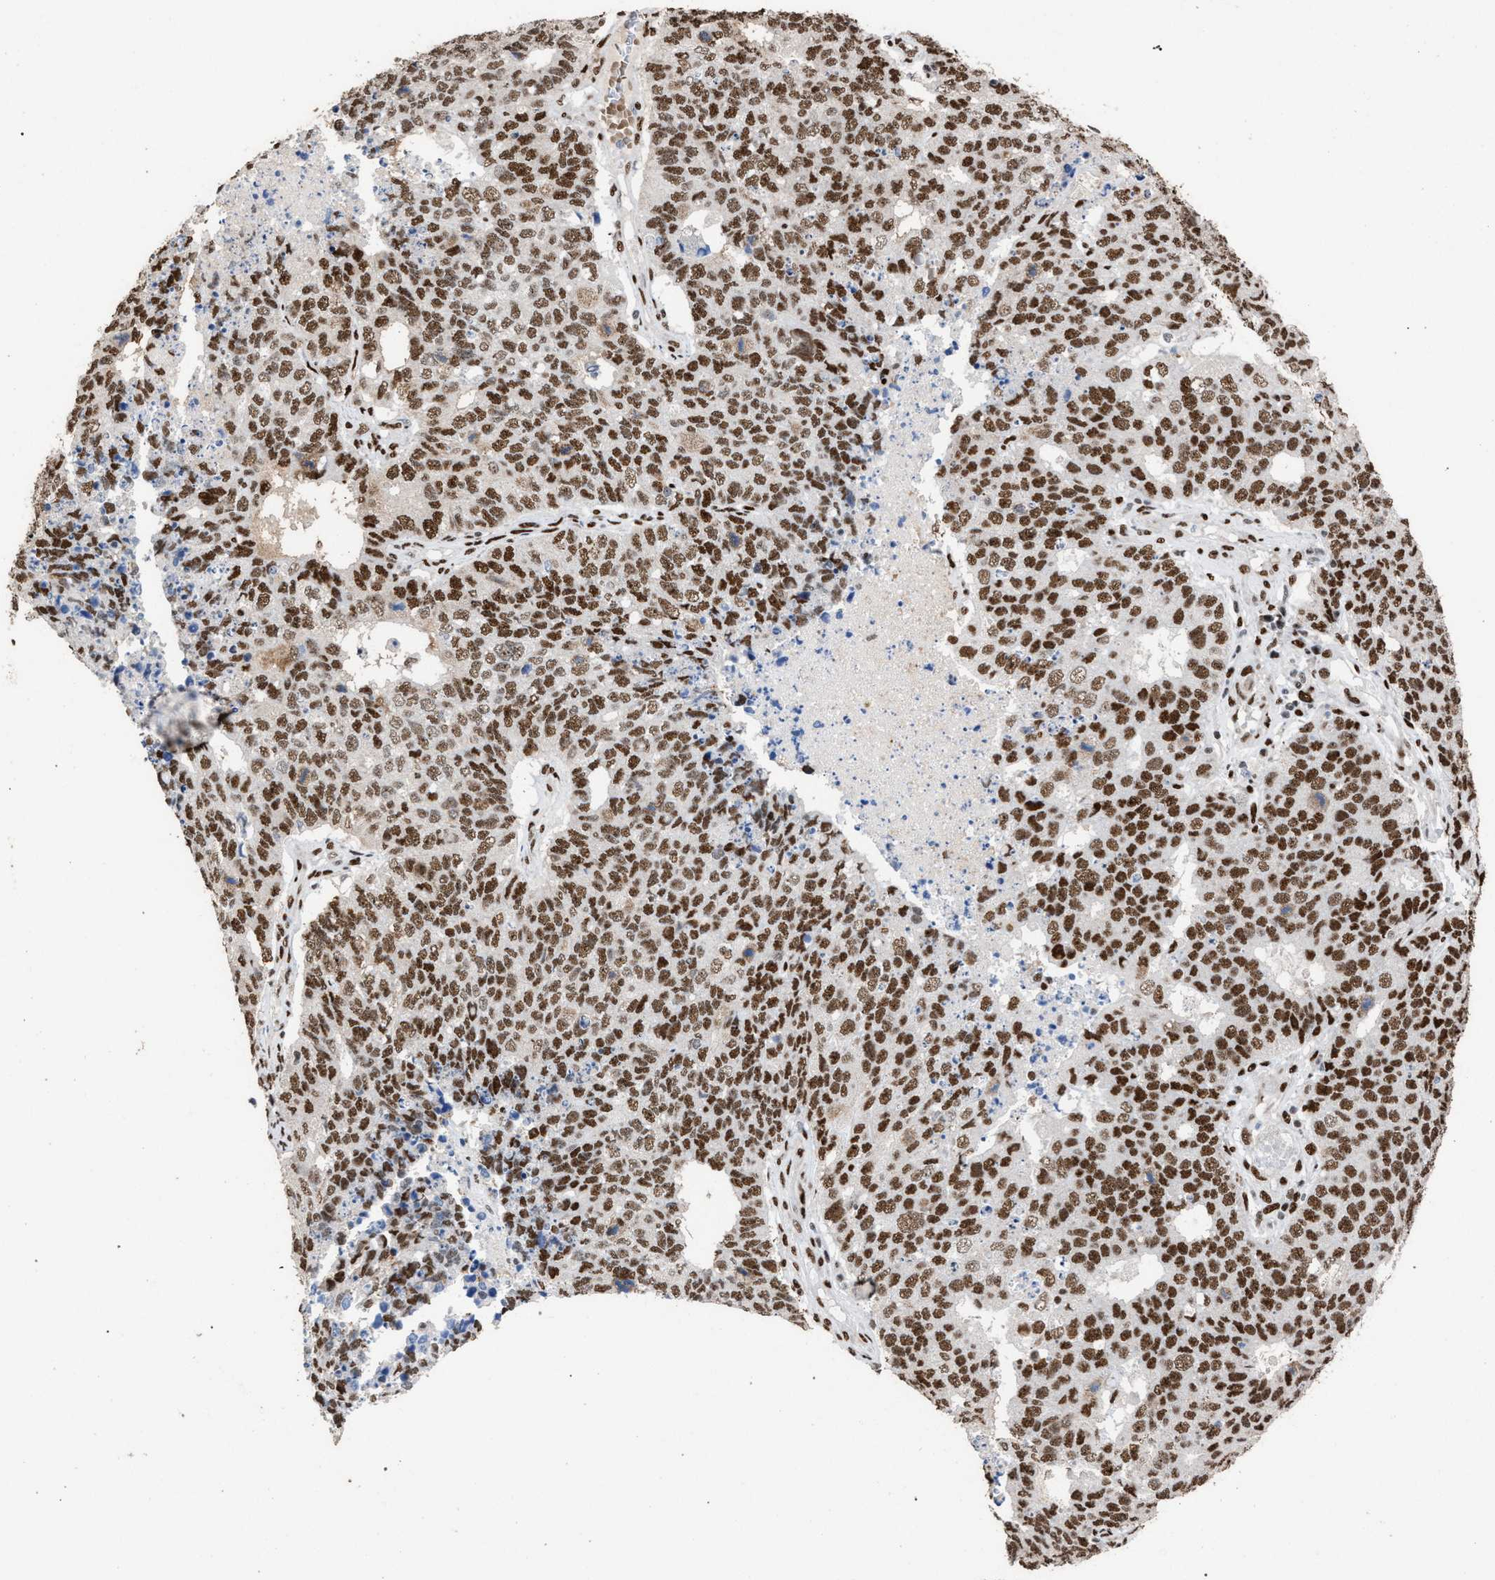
{"staining": {"intensity": "moderate", "quantity": ">75%", "location": "nuclear"}, "tissue": "cervical cancer", "cell_type": "Tumor cells", "image_type": "cancer", "snomed": [{"axis": "morphology", "description": "Squamous cell carcinoma, NOS"}, {"axis": "topography", "description": "Cervix"}], "caption": "The photomicrograph shows a brown stain indicating the presence of a protein in the nuclear of tumor cells in cervical squamous cell carcinoma.", "gene": "TP53BP1", "patient": {"sex": "female", "age": 63}}